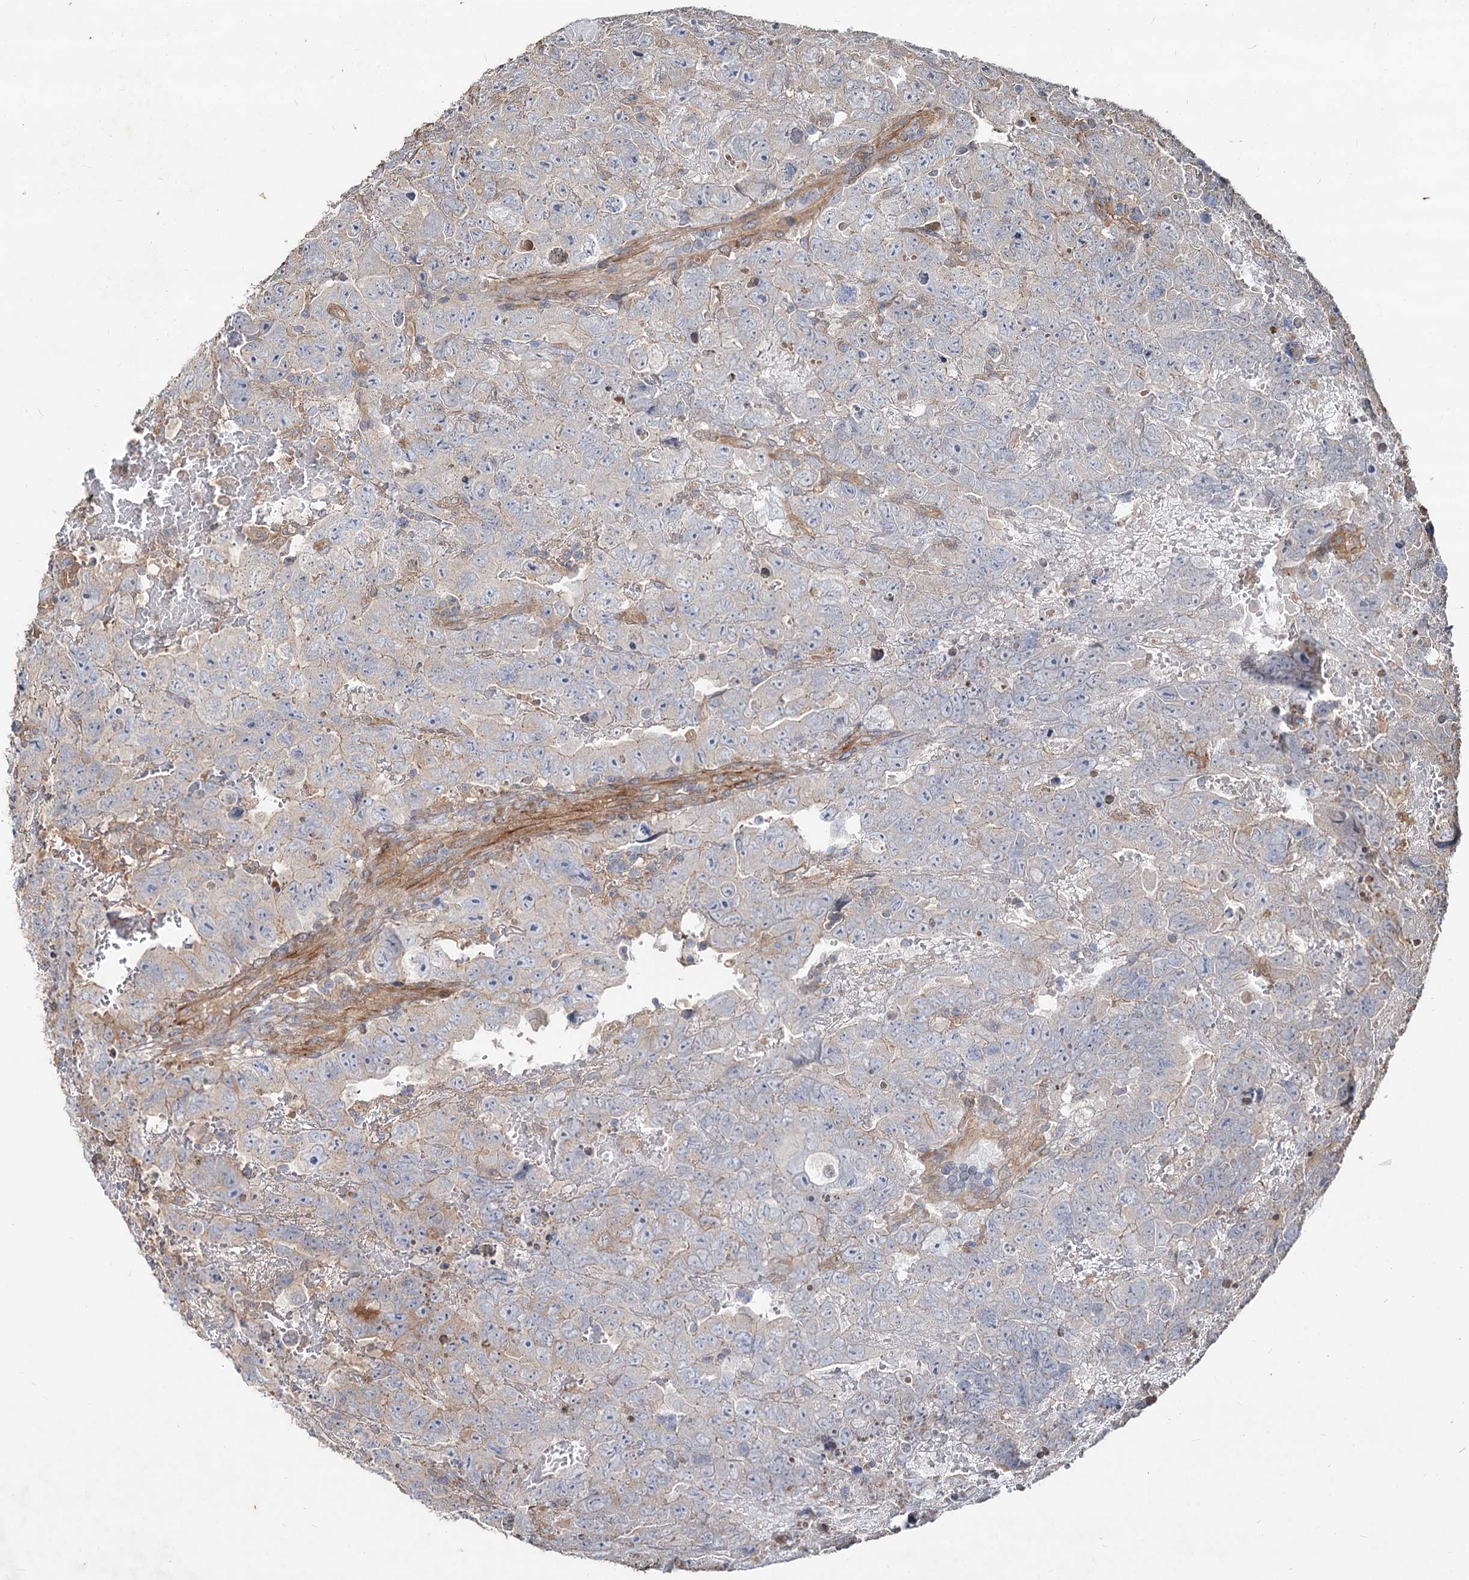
{"staining": {"intensity": "negative", "quantity": "none", "location": "none"}, "tissue": "testis cancer", "cell_type": "Tumor cells", "image_type": "cancer", "snomed": [{"axis": "morphology", "description": "Carcinoma, Embryonal, NOS"}, {"axis": "topography", "description": "Testis"}], "caption": "Tumor cells show no significant staining in testis cancer.", "gene": "SPART", "patient": {"sex": "male", "age": 45}}